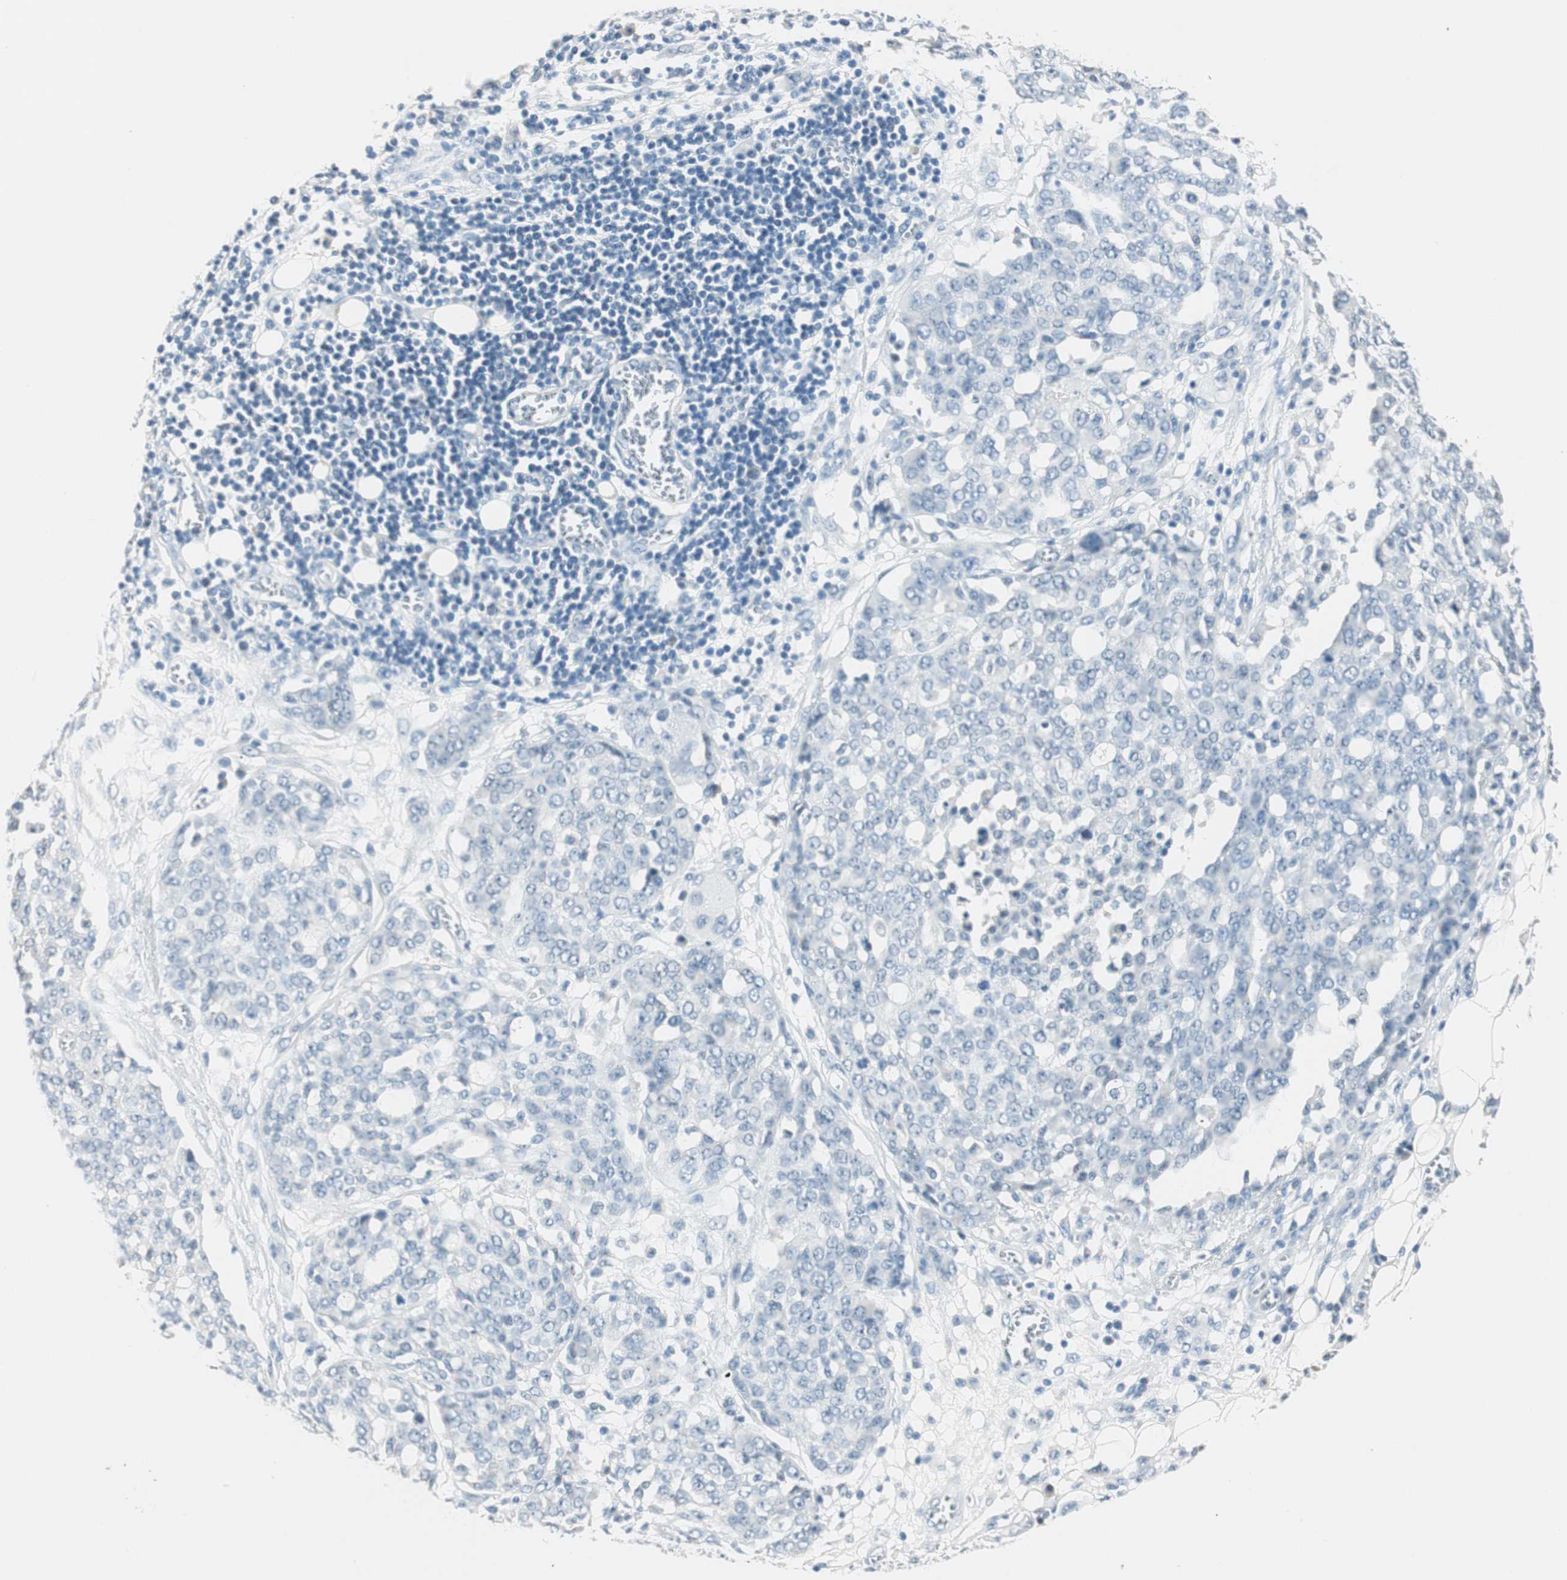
{"staining": {"intensity": "negative", "quantity": "none", "location": "none"}, "tissue": "ovarian cancer", "cell_type": "Tumor cells", "image_type": "cancer", "snomed": [{"axis": "morphology", "description": "Cystadenocarcinoma, serous, NOS"}, {"axis": "topography", "description": "Soft tissue"}, {"axis": "topography", "description": "Ovary"}], "caption": "Immunohistochemistry photomicrograph of neoplastic tissue: ovarian cancer stained with DAB (3,3'-diaminobenzidine) displays no significant protein positivity in tumor cells. The staining was performed using DAB (3,3'-diaminobenzidine) to visualize the protein expression in brown, while the nuclei were stained in blue with hematoxylin (Magnification: 20x).", "gene": "HOXB13", "patient": {"sex": "female", "age": 57}}